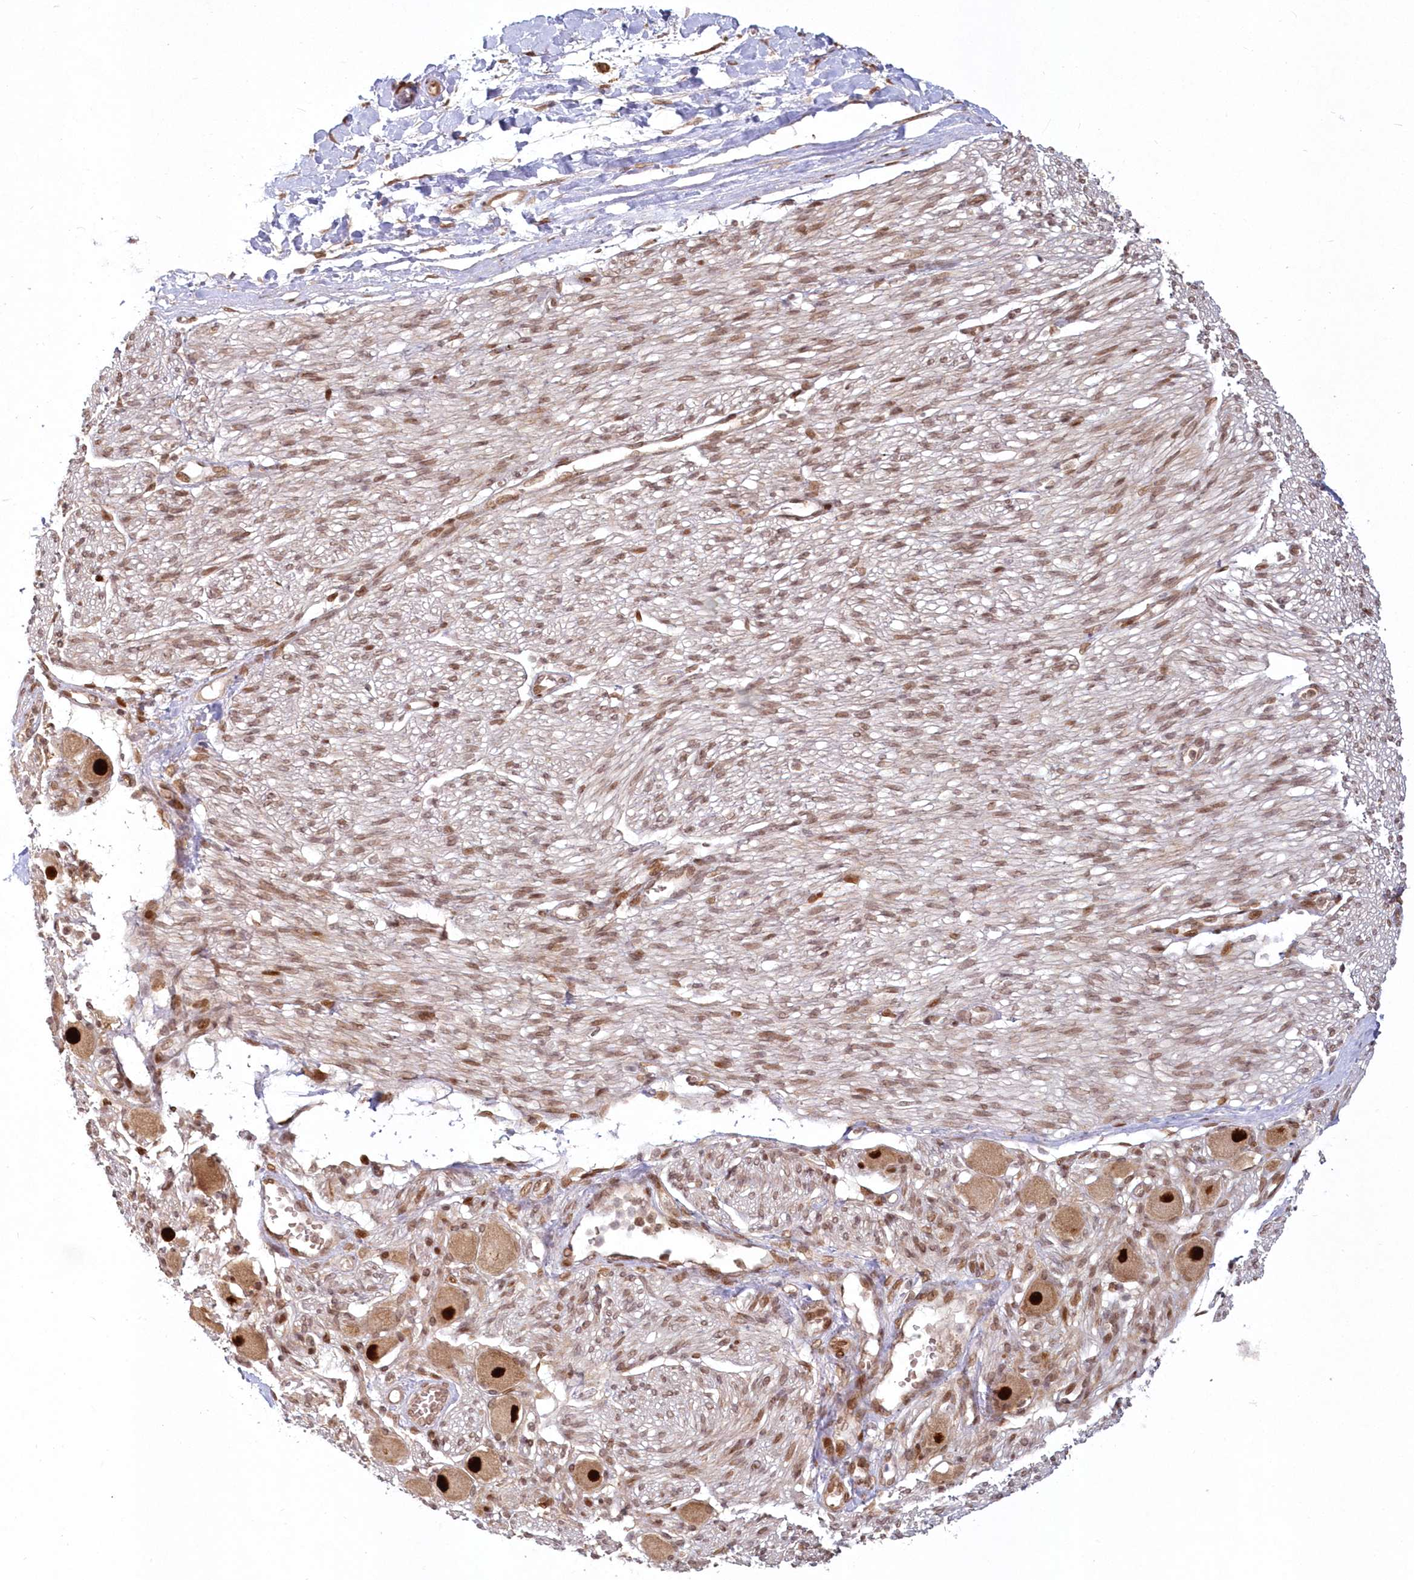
{"staining": {"intensity": "moderate", "quantity": ">75%", "location": "nuclear"}, "tissue": "adipose tissue", "cell_type": "Adipocytes", "image_type": "normal", "snomed": [{"axis": "morphology", "description": "Normal tissue, NOS"}, {"axis": "topography", "description": "Kidney"}, {"axis": "topography", "description": "Peripheral nerve tissue"}], "caption": "Brown immunohistochemical staining in unremarkable adipose tissue reveals moderate nuclear positivity in approximately >75% of adipocytes. The protein of interest is stained brown, and the nuclei are stained in blue (DAB (3,3'-diaminobenzidine) IHC with brightfield microscopy, high magnification).", "gene": "TOGARAM2", "patient": {"sex": "male", "age": 7}}